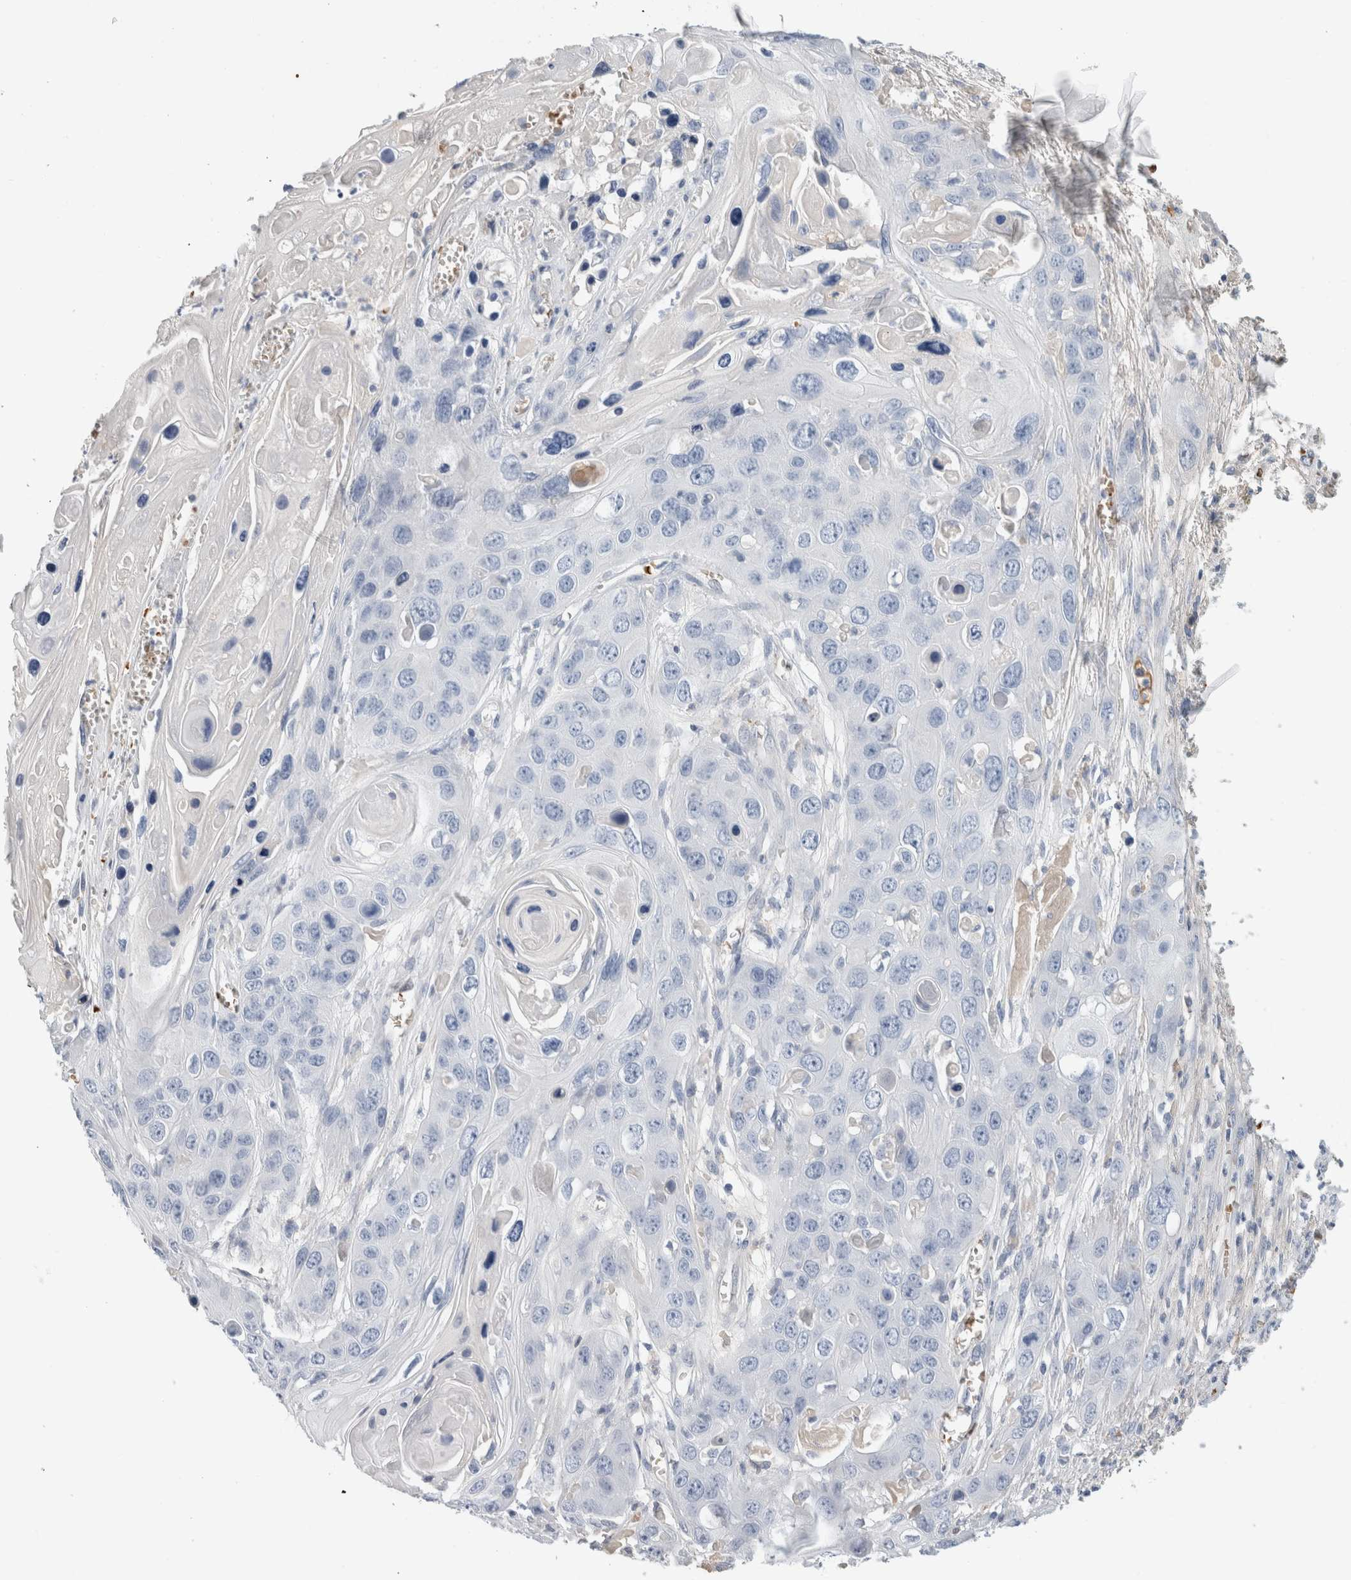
{"staining": {"intensity": "negative", "quantity": "none", "location": "none"}, "tissue": "skin cancer", "cell_type": "Tumor cells", "image_type": "cancer", "snomed": [{"axis": "morphology", "description": "Squamous cell carcinoma, NOS"}, {"axis": "topography", "description": "Skin"}], "caption": "An IHC micrograph of skin cancer is shown. There is no staining in tumor cells of skin cancer.", "gene": "CA1", "patient": {"sex": "male", "age": 55}}